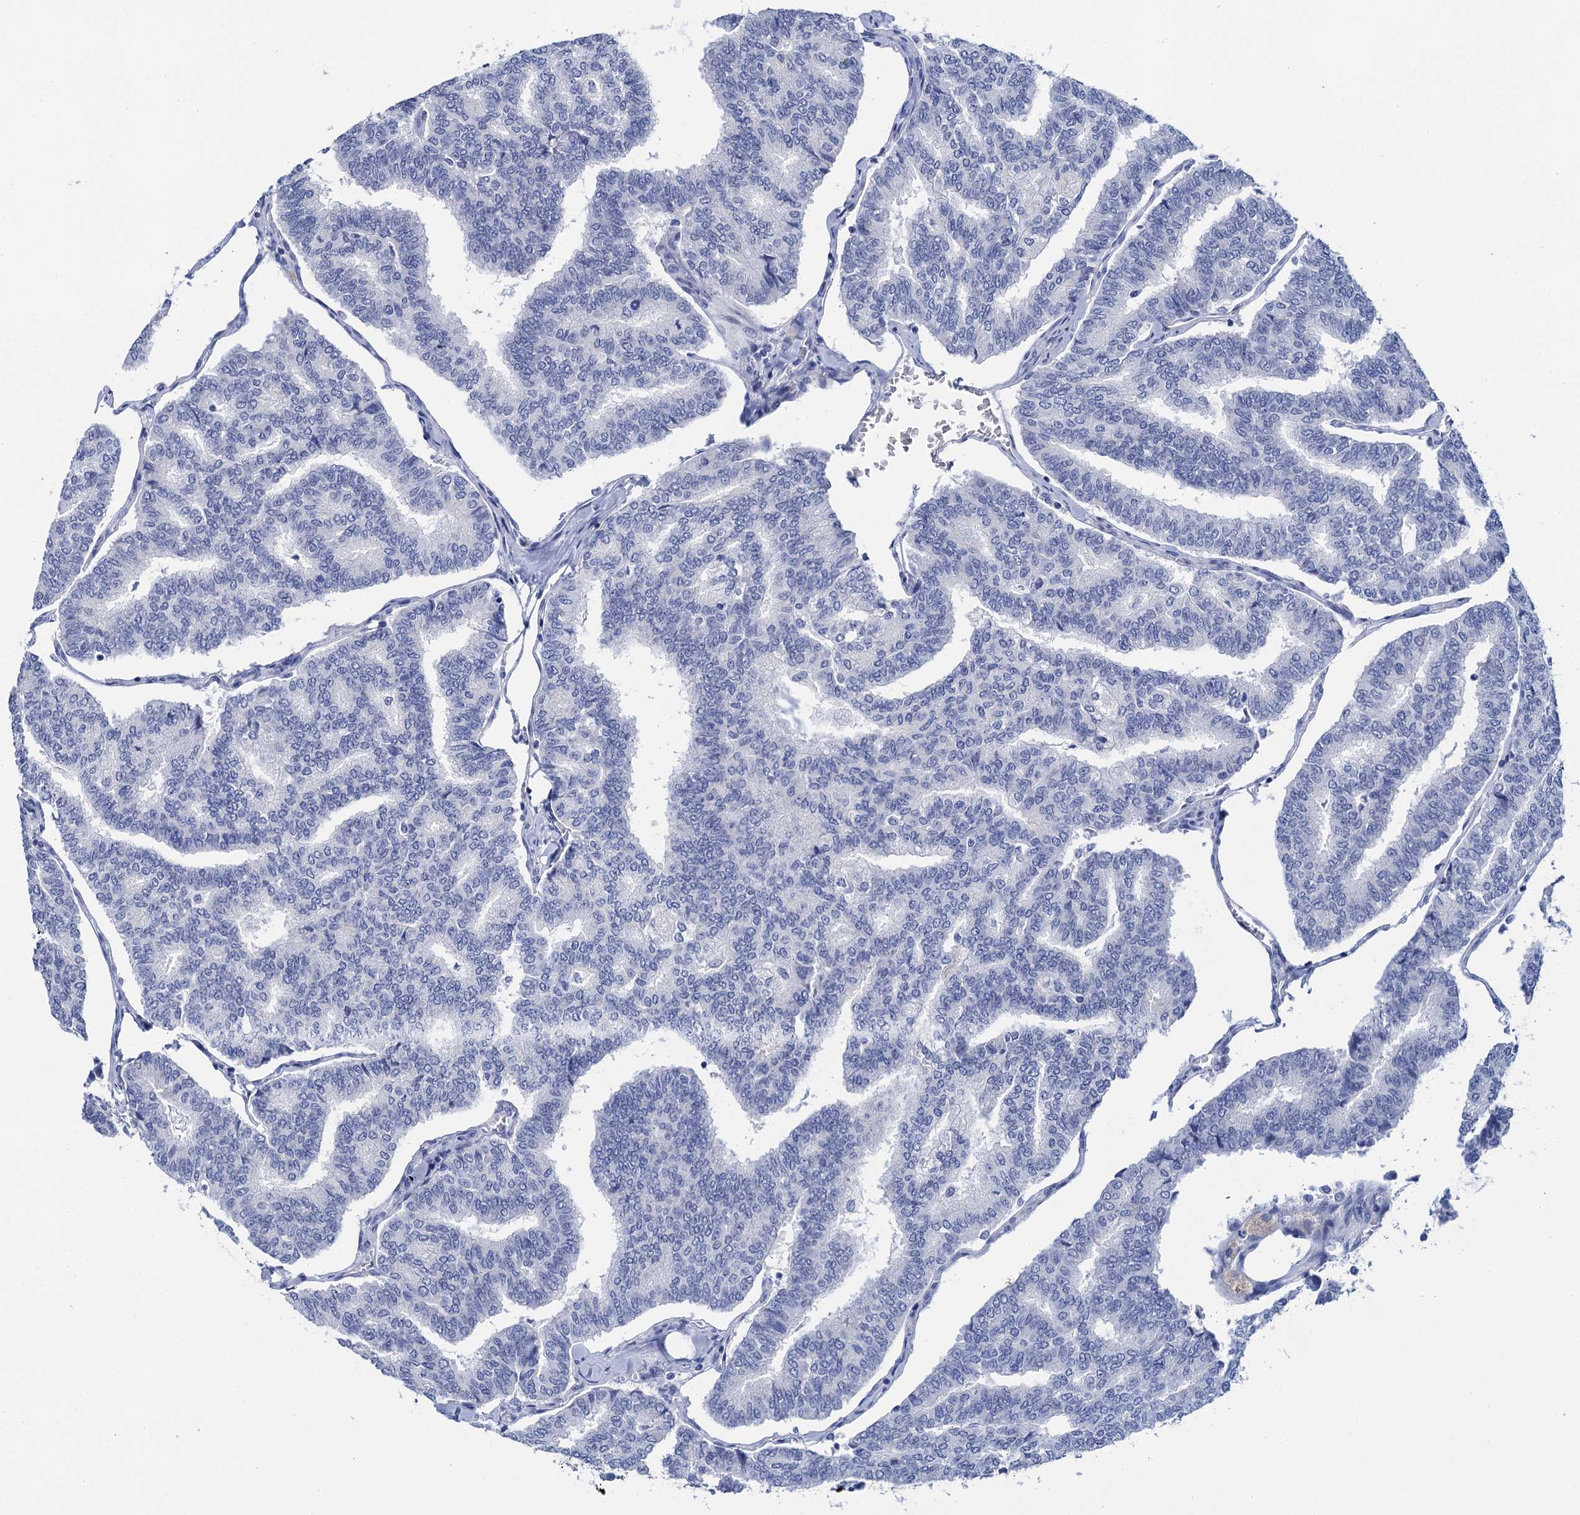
{"staining": {"intensity": "negative", "quantity": "none", "location": "none"}, "tissue": "thyroid cancer", "cell_type": "Tumor cells", "image_type": "cancer", "snomed": [{"axis": "morphology", "description": "Papillary adenocarcinoma, NOS"}, {"axis": "topography", "description": "Thyroid gland"}], "caption": "Tumor cells are negative for protein expression in human thyroid papillary adenocarcinoma. Nuclei are stained in blue.", "gene": "LYPD3", "patient": {"sex": "female", "age": 35}}